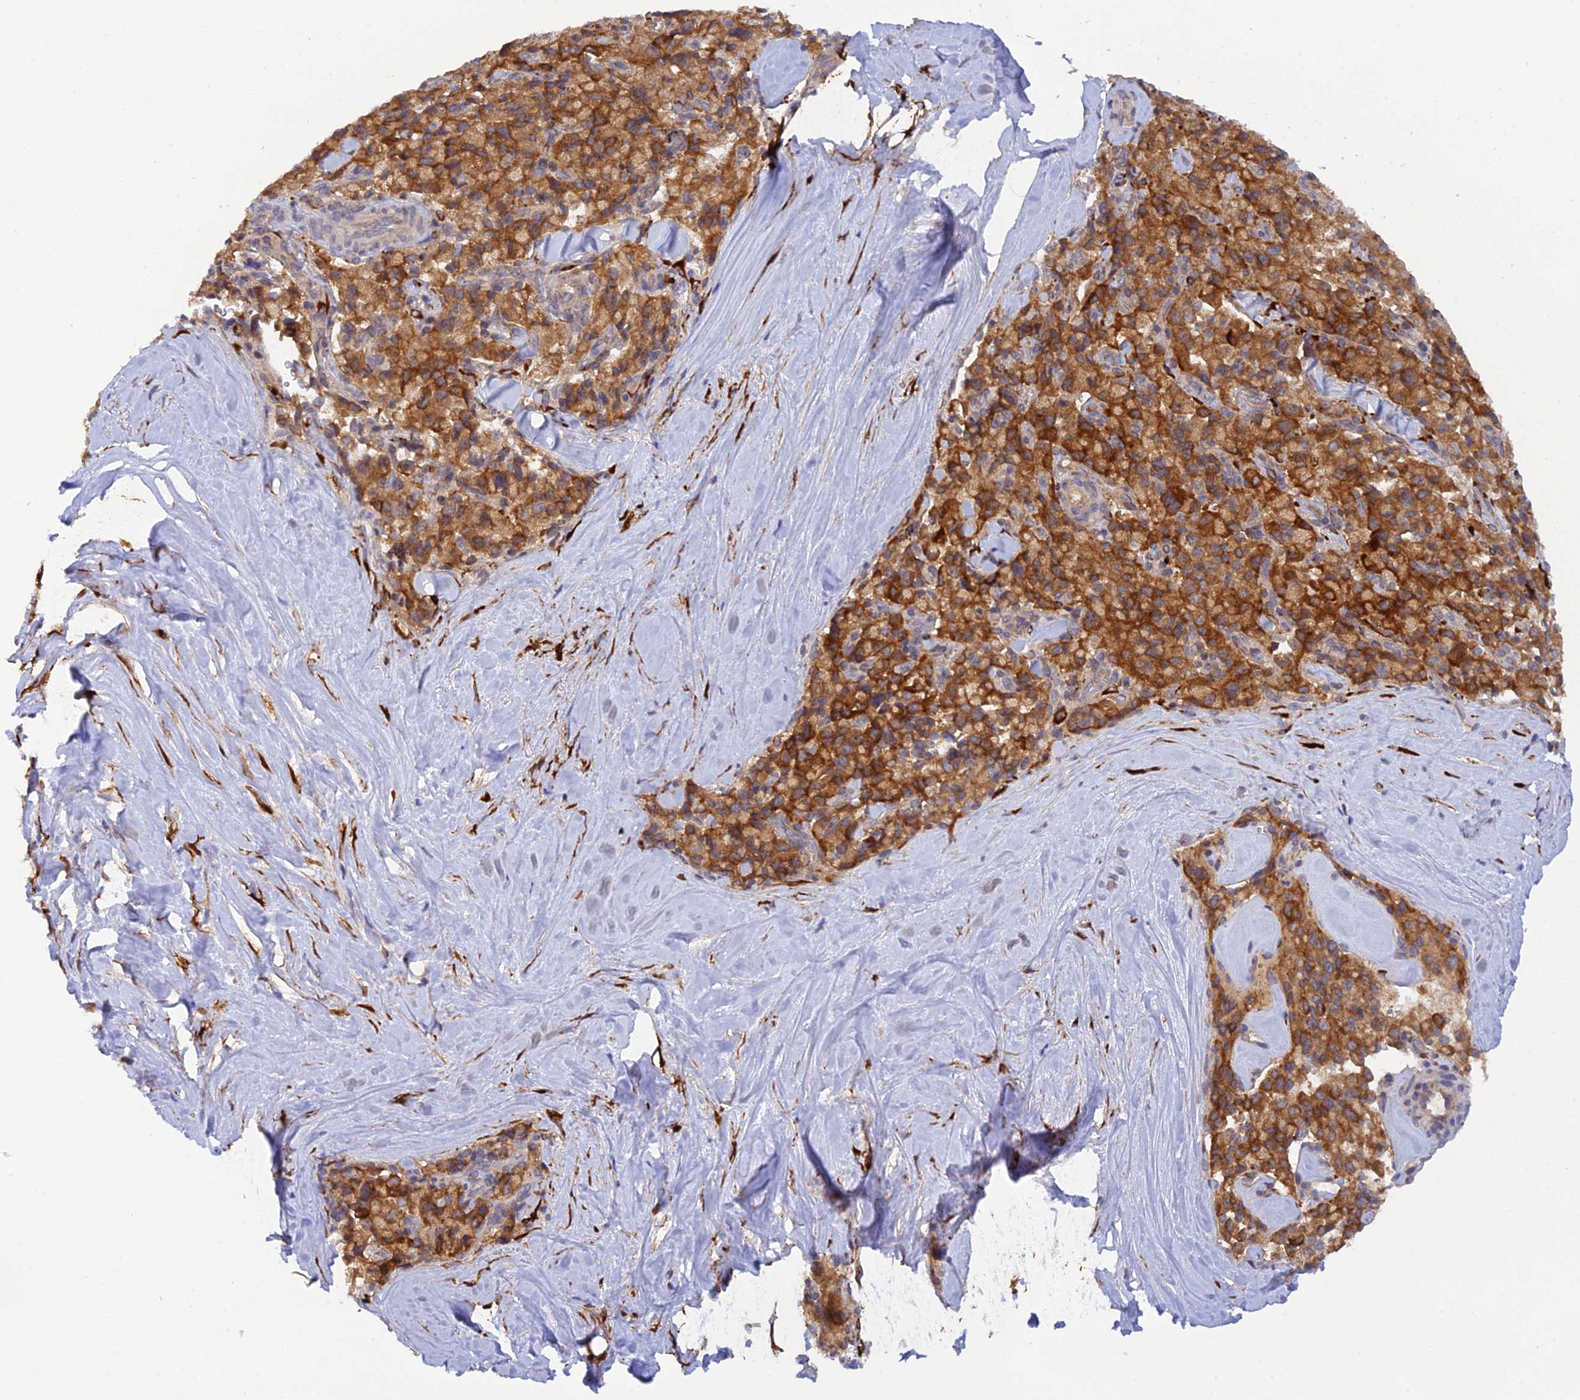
{"staining": {"intensity": "moderate", "quantity": ">75%", "location": "cytoplasmic/membranous"}, "tissue": "pancreatic cancer", "cell_type": "Tumor cells", "image_type": "cancer", "snomed": [{"axis": "morphology", "description": "Adenocarcinoma, NOS"}, {"axis": "topography", "description": "Pancreas"}], "caption": "An IHC micrograph of neoplastic tissue is shown. Protein staining in brown highlights moderate cytoplasmic/membranous positivity in adenocarcinoma (pancreatic) within tumor cells.", "gene": "P3H3", "patient": {"sex": "male", "age": 65}}